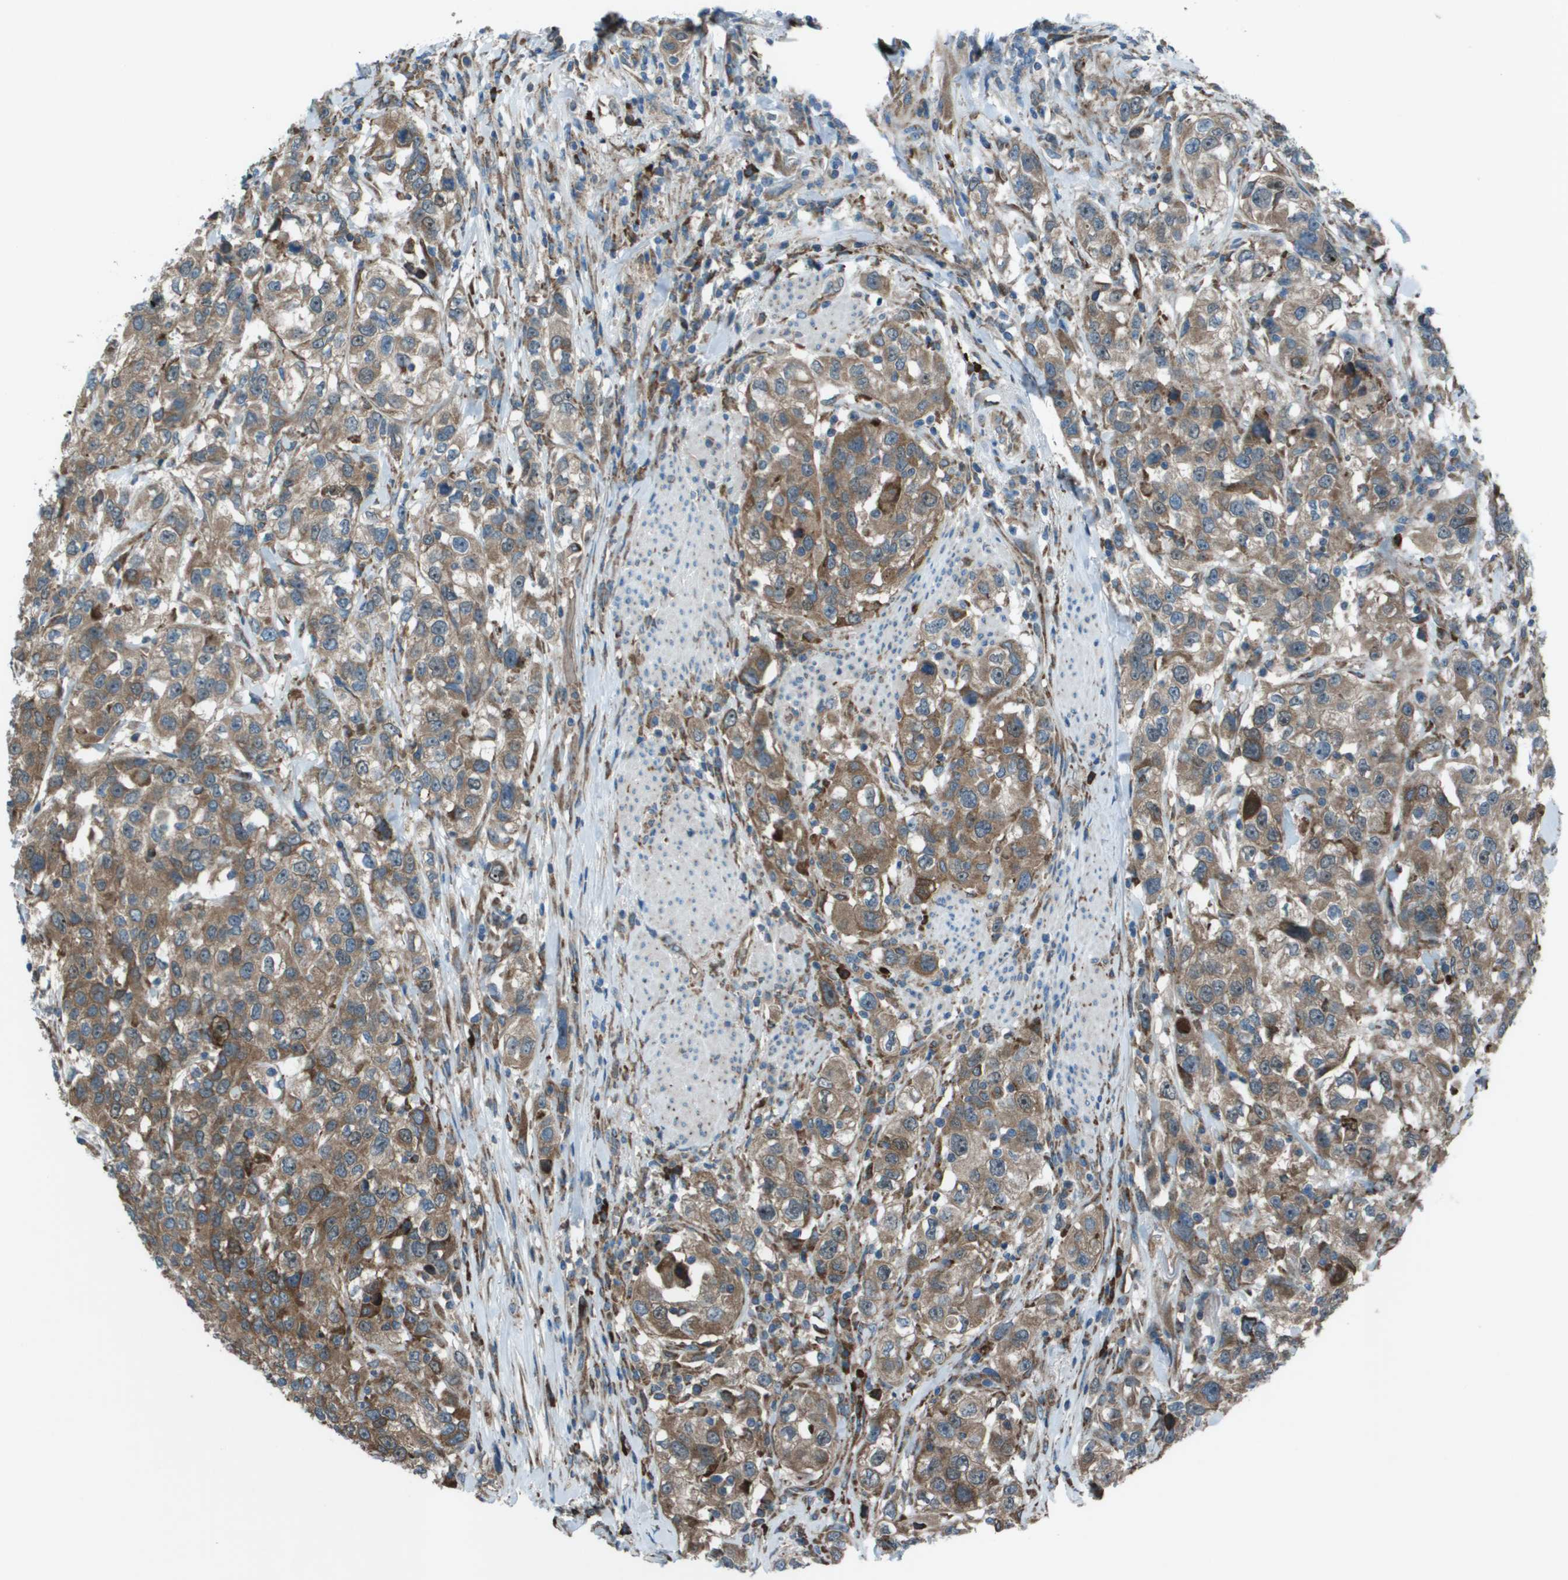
{"staining": {"intensity": "moderate", "quantity": ">75%", "location": "cytoplasmic/membranous"}, "tissue": "urothelial cancer", "cell_type": "Tumor cells", "image_type": "cancer", "snomed": [{"axis": "morphology", "description": "Urothelial carcinoma, High grade"}, {"axis": "topography", "description": "Urinary bladder"}], "caption": "A brown stain highlights moderate cytoplasmic/membranous positivity of a protein in human high-grade urothelial carcinoma tumor cells.", "gene": "UTS2", "patient": {"sex": "female", "age": 80}}